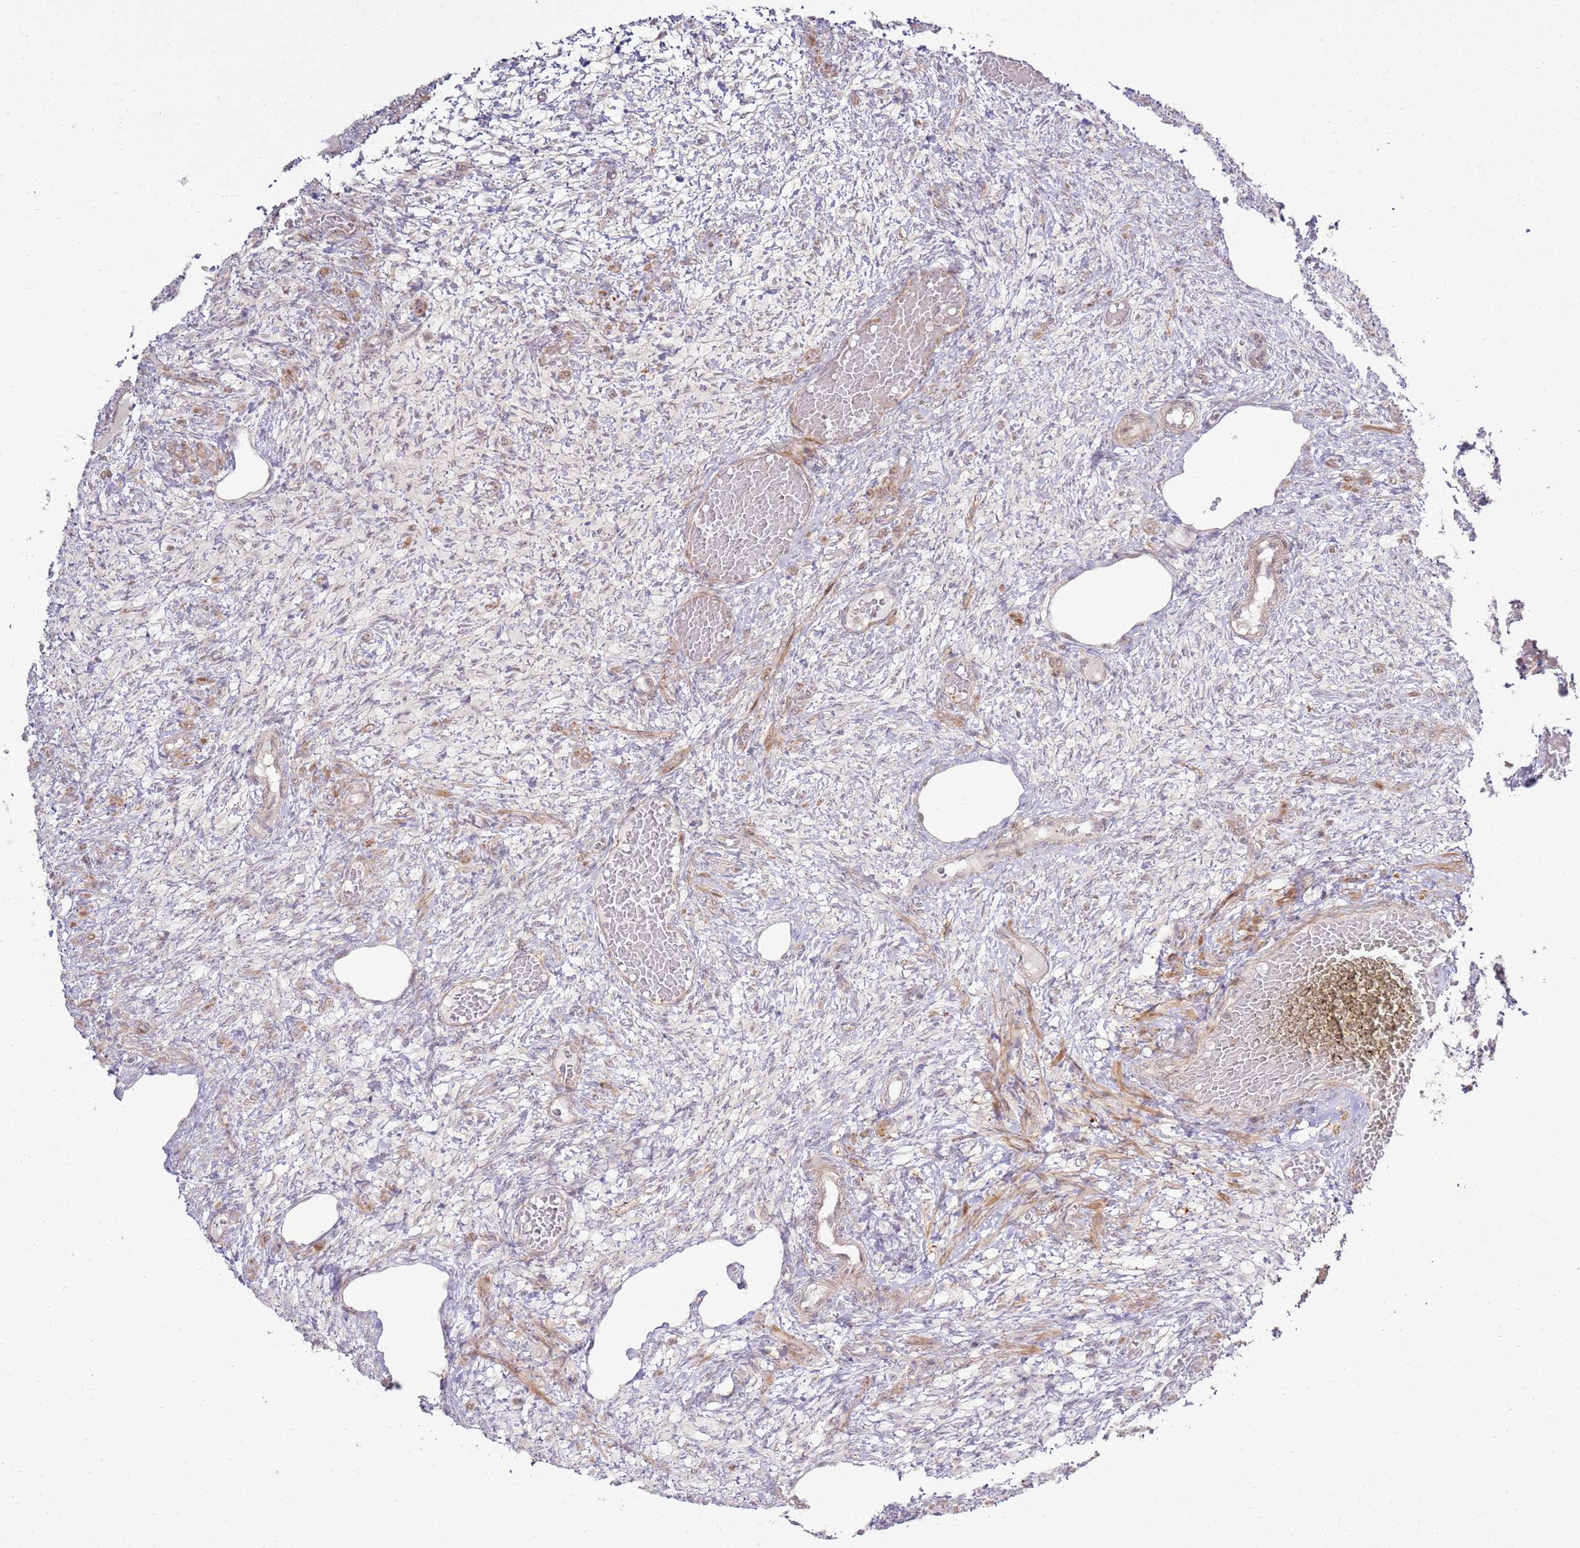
{"staining": {"intensity": "negative", "quantity": "none", "location": "none"}, "tissue": "ovary", "cell_type": "Ovarian stroma cells", "image_type": "normal", "snomed": [{"axis": "morphology", "description": "Normal tissue, NOS"}, {"axis": "topography", "description": "Ovary"}], "caption": "Immunohistochemistry histopathology image of unremarkable ovary: human ovary stained with DAB (3,3'-diaminobenzidine) shows no significant protein positivity in ovarian stroma cells.", "gene": "CNPY1", "patient": {"sex": "female", "age": 27}}